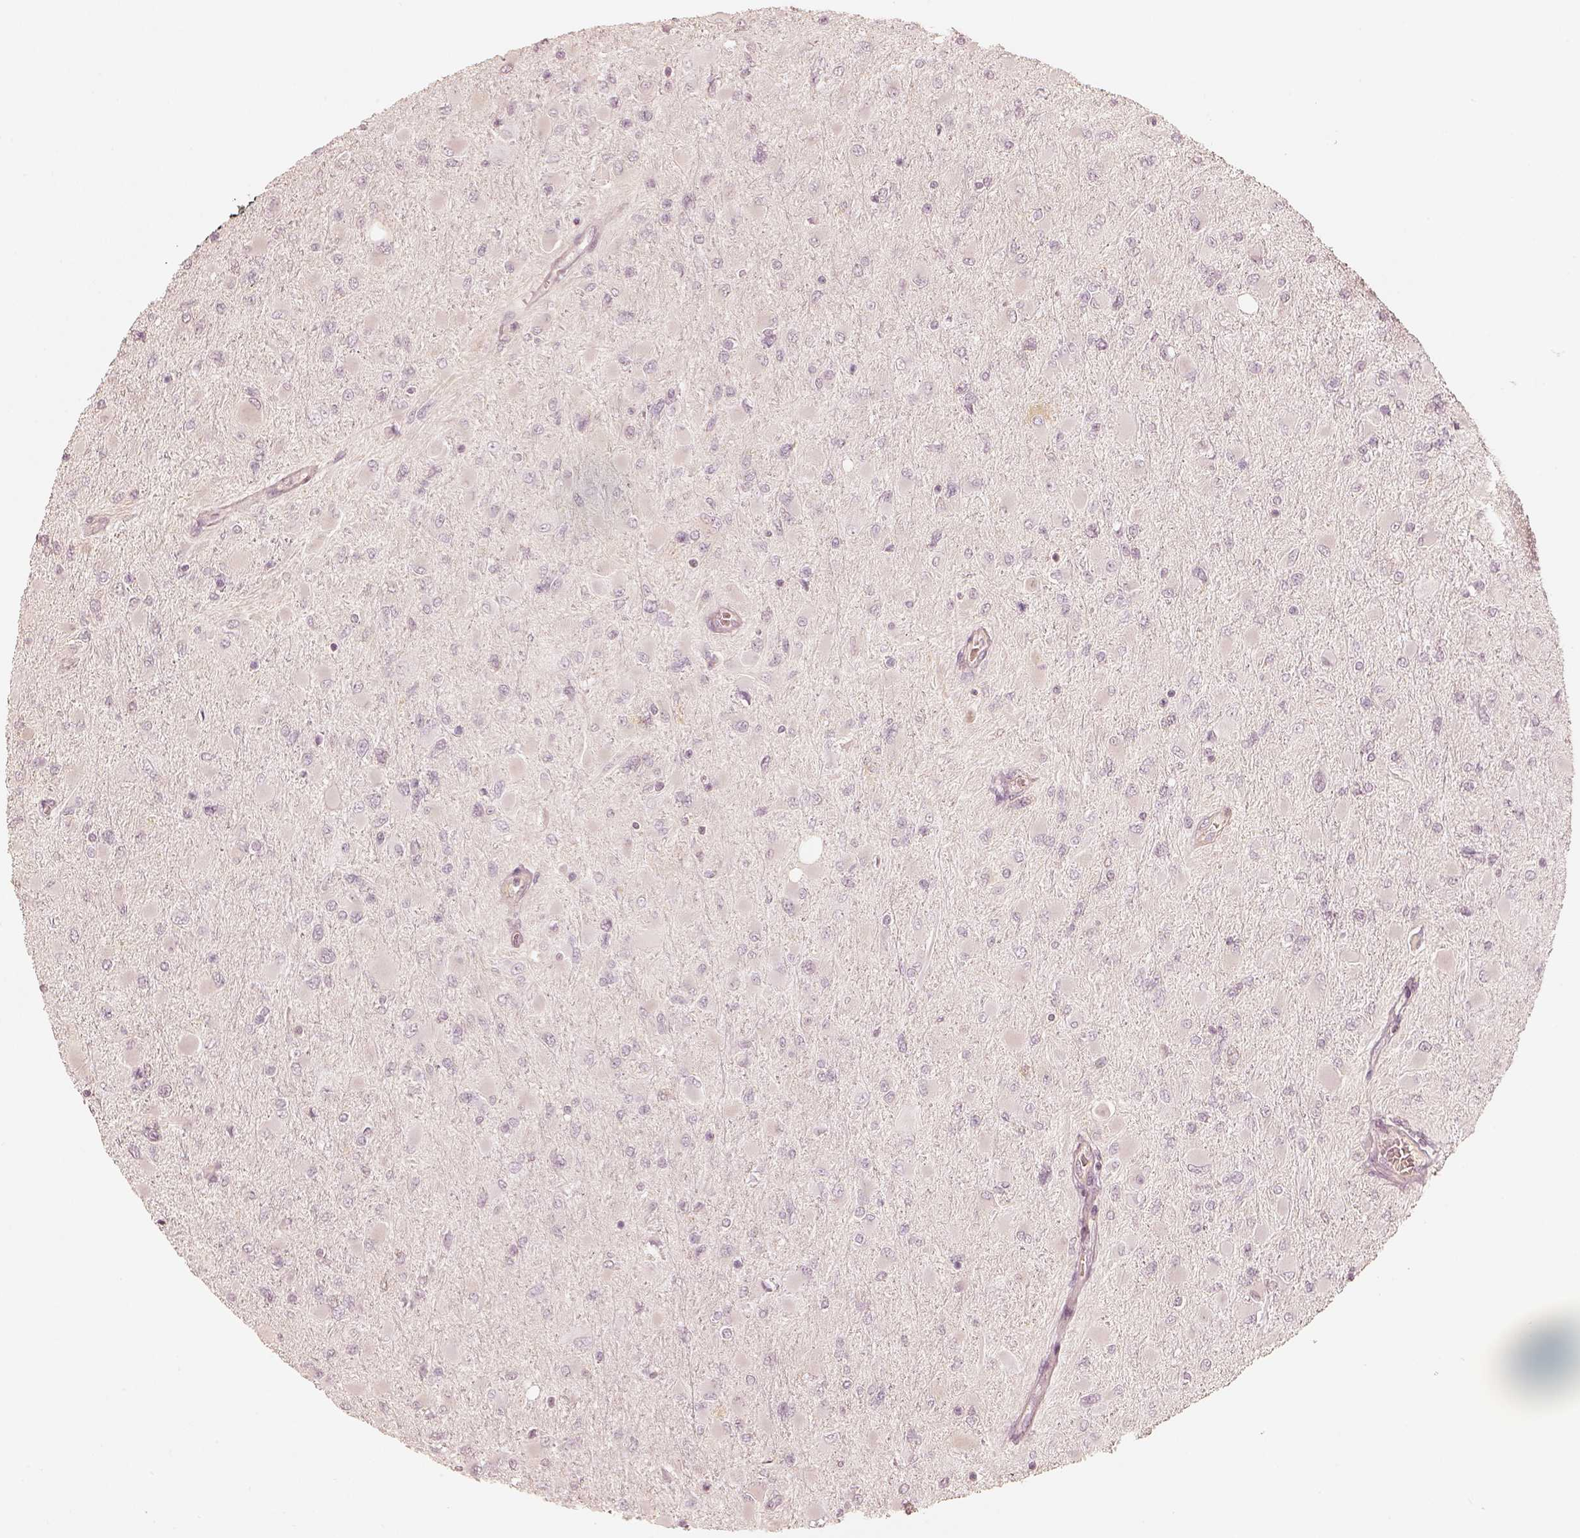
{"staining": {"intensity": "negative", "quantity": "none", "location": "none"}, "tissue": "glioma", "cell_type": "Tumor cells", "image_type": "cancer", "snomed": [{"axis": "morphology", "description": "Glioma, malignant, High grade"}, {"axis": "topography", "description": "Cerebral cortex"}], "caption": "The photomicrograph shows no significant positivity in tumor cells of glioma.", "gene": "GORASP2", "patient": {"sex": "female", "age": 36}}